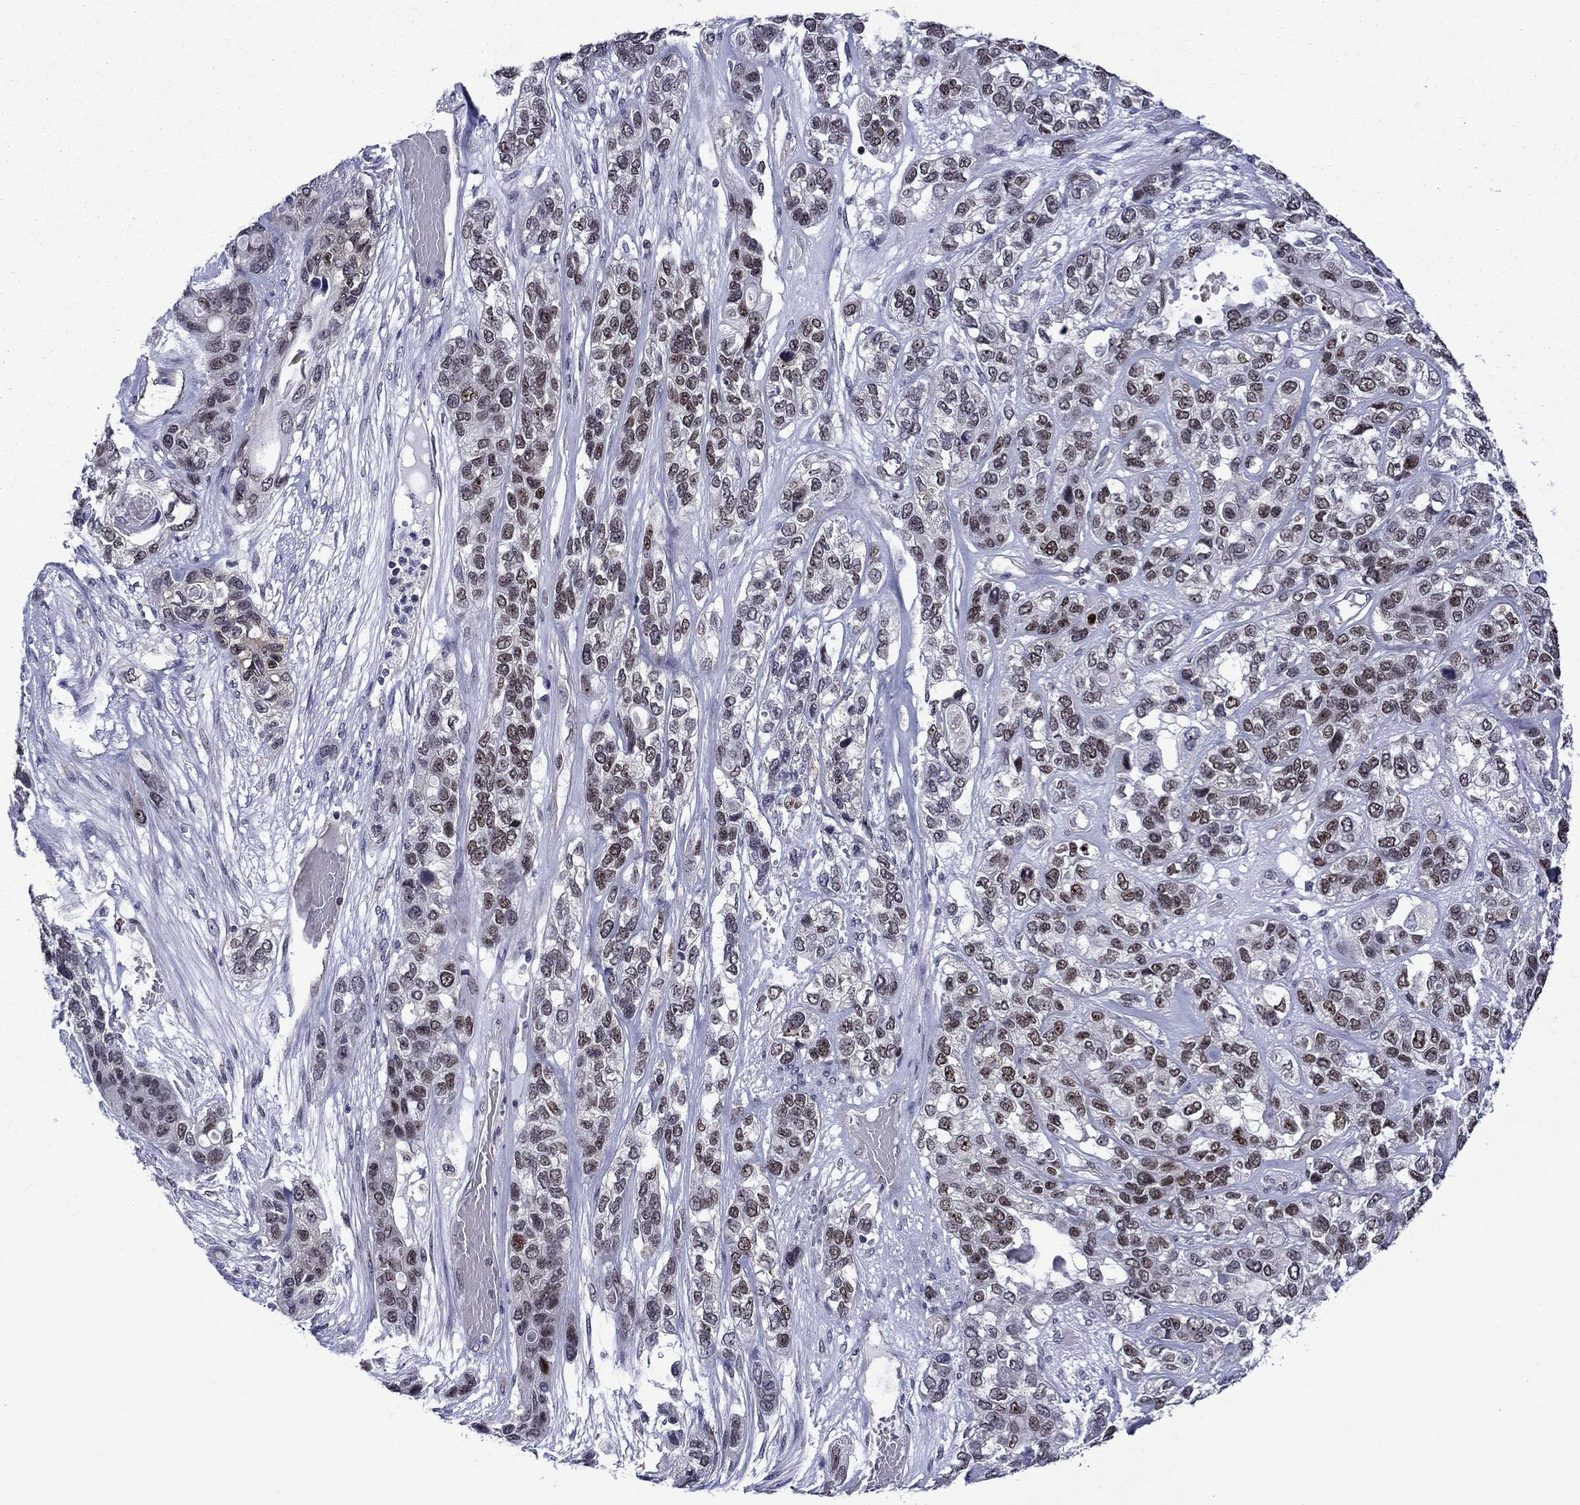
{"staining": {"intensity": "negative", "quantity": "none", "location": "none"}, "tissue": "lung cancer", "cell_type": "Tumor cells", "image_type": "cancer", "snomed": [{"axis": "morphology", "description": "Squamous cell carcinoma, NOS"}, {"axis": "topography", "description": "Lung"}], "caption": "Tumor cells show no significant protein staining in squamous cell carcinoma (lung).", "gene": "SURF2", "patient": {"sex": "female", "age": 70}}